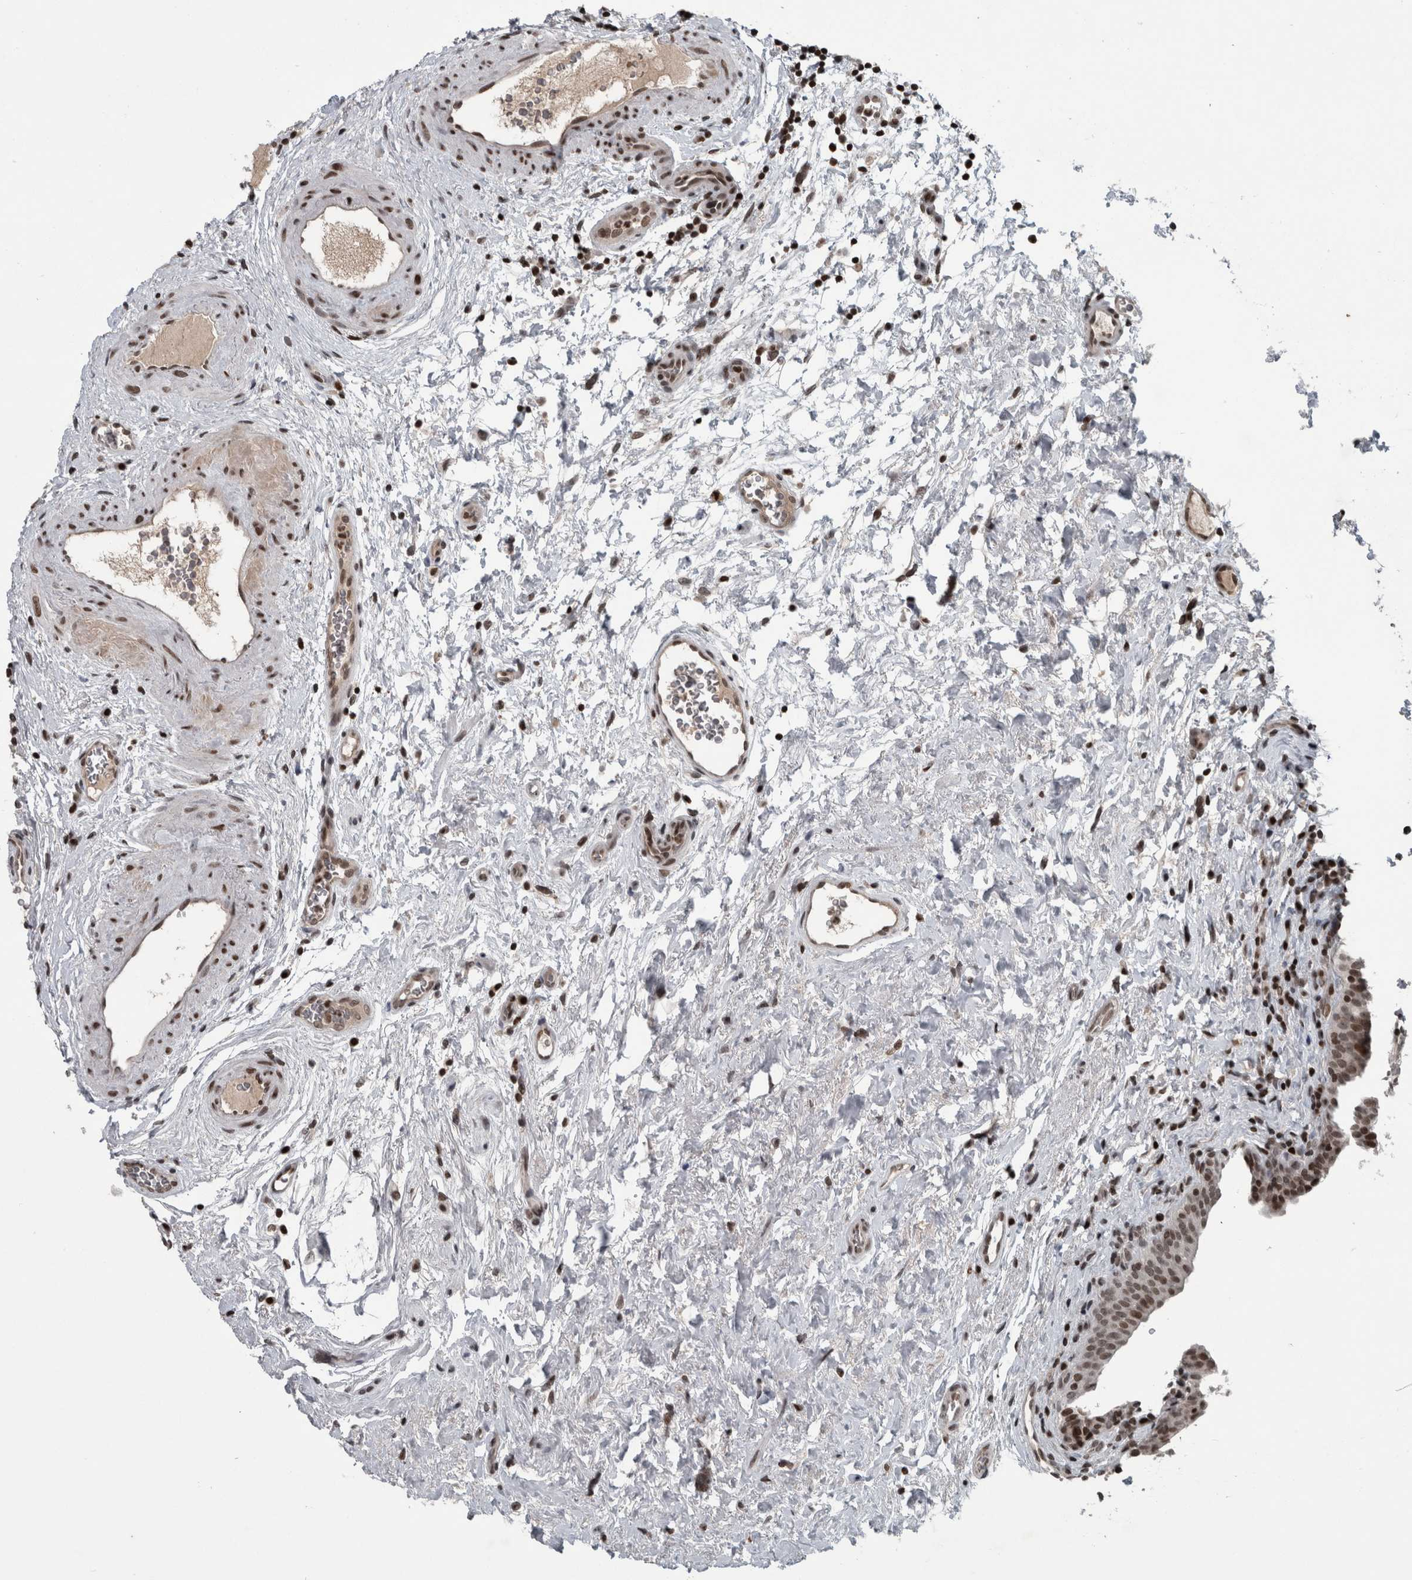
{"staining": {"intensity": "moderate", "quantity": ">75%", "location": "nuclear"}, "tissue": "urinary bladder", "cell_type": "Urothelial cells", "image_type": "normal", "snomed": [{"axis": "morphology", "description": "Normal tissue, NOS"}, {"axis": "topography", "description": "Urinary bladder"}], "caption": "A medium amount of moderate nuclear positivity is identified in approximately >75% of urothelial cells in normal urinary bladder. Using DAB (brown) and hematoxylin (blue) stains, captured at high magnification using brightfield microscopy.", "gene": "UNC50", "patient": {"sex": "male", "age": 83}}